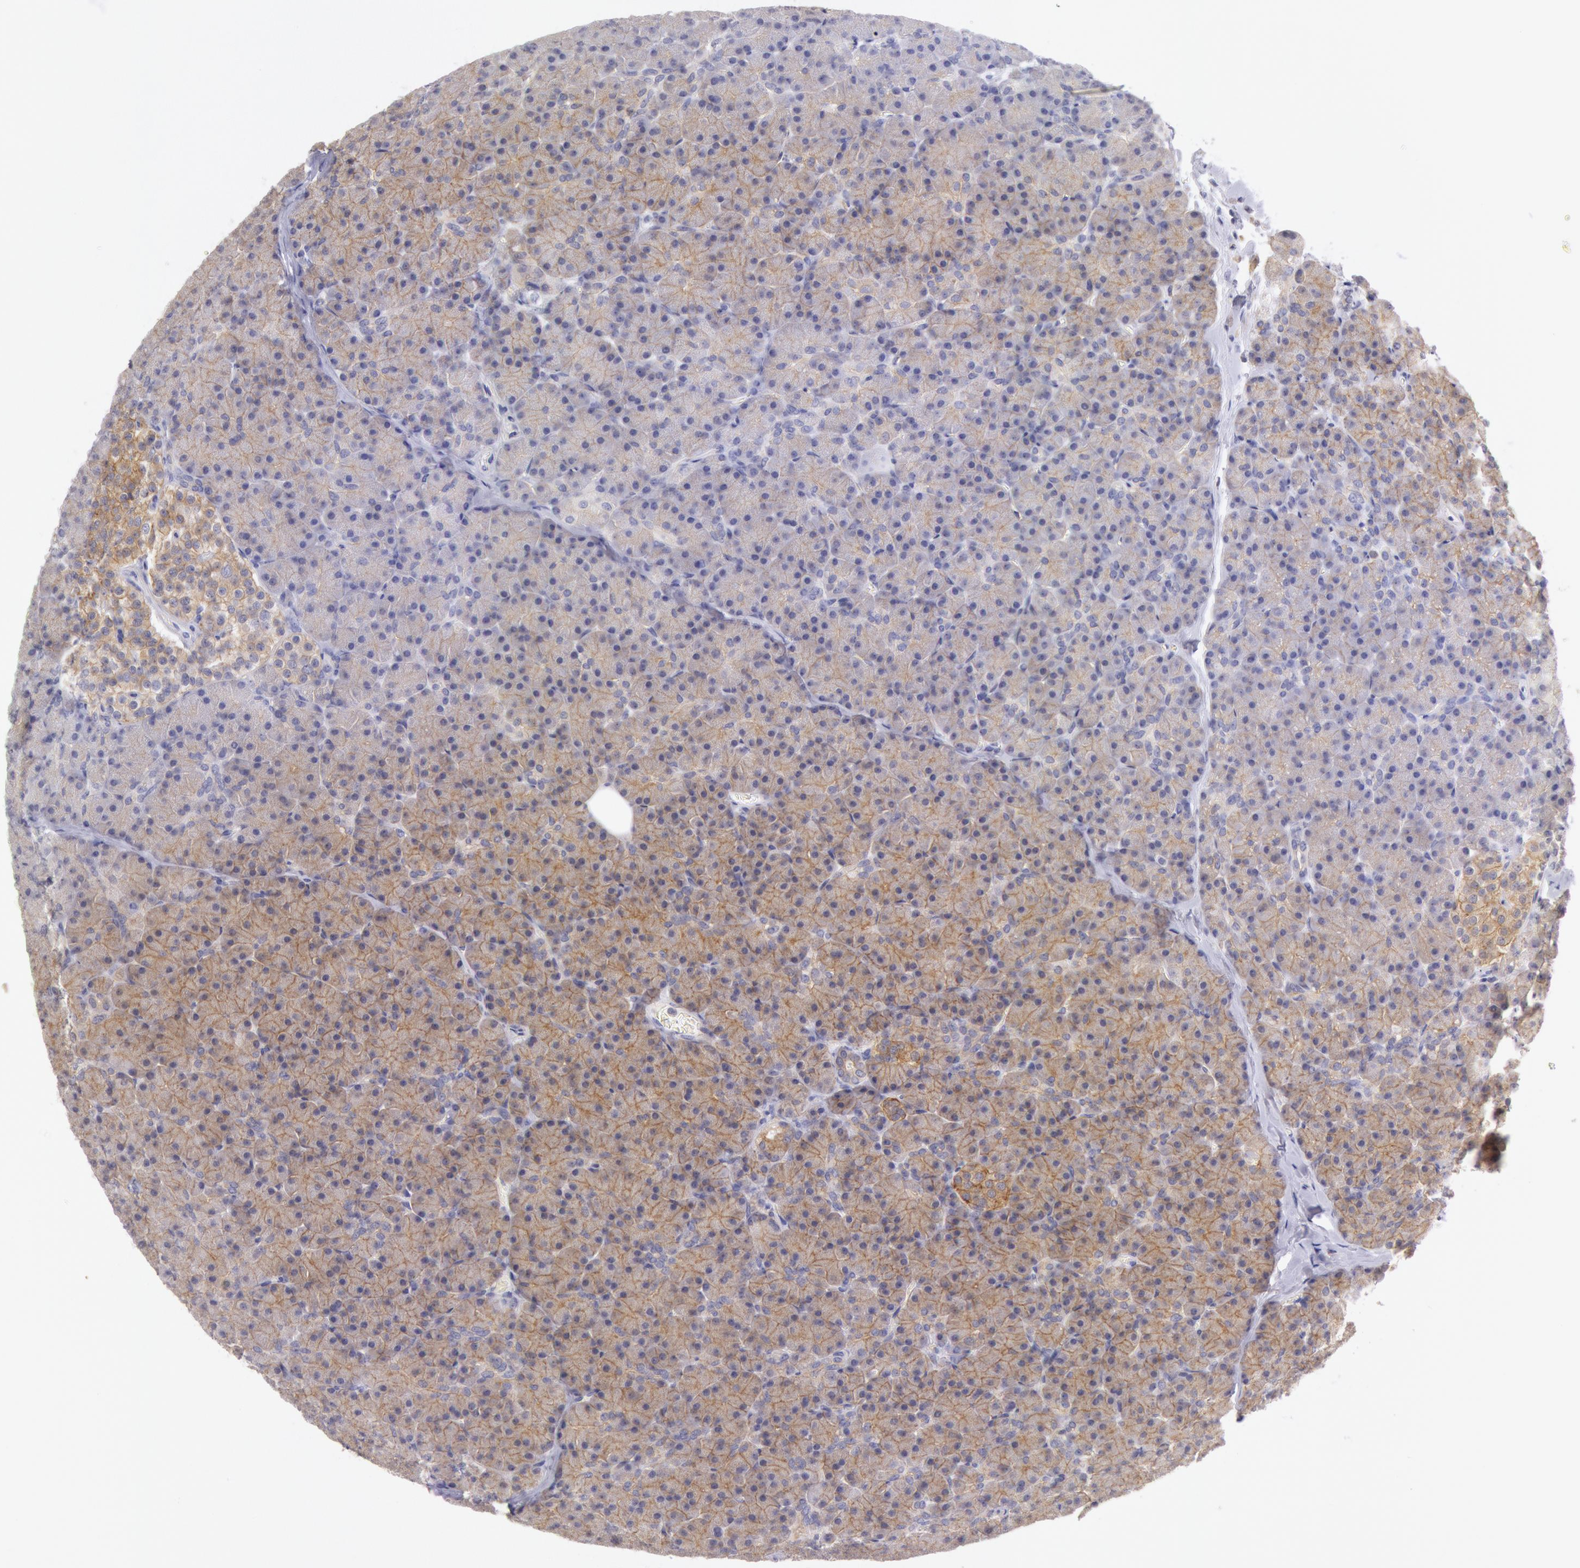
{"staining": {"intensity": "weak", "quantity": "25%-75%", "location": "cytoplasmic/membranous"}, "tissue": "pancreas", "cell_type": "Exocrine glandular cells", "image_type": "normal", "snomed": [{"axis": "morphology", "description": "Normal tissue, NOS"}, {"axis": "topography", "description": "Pancreas"}], "caption": "High-magnification brightfield microscopy of normal pancreas stained with DAB (brown) and counterstained with hematoxylin (blue). exocrine glandular cells exhibit weak cytoplasmic/membranous positivity is appreciated in approximately25%-75% of cells. Using DAB (brown) and hematoxylin (blue) stains, captured at high magnification using brightfield microscopy.", "gene": "MYO5A", "patient": {"sex": "female", "age": 43}}